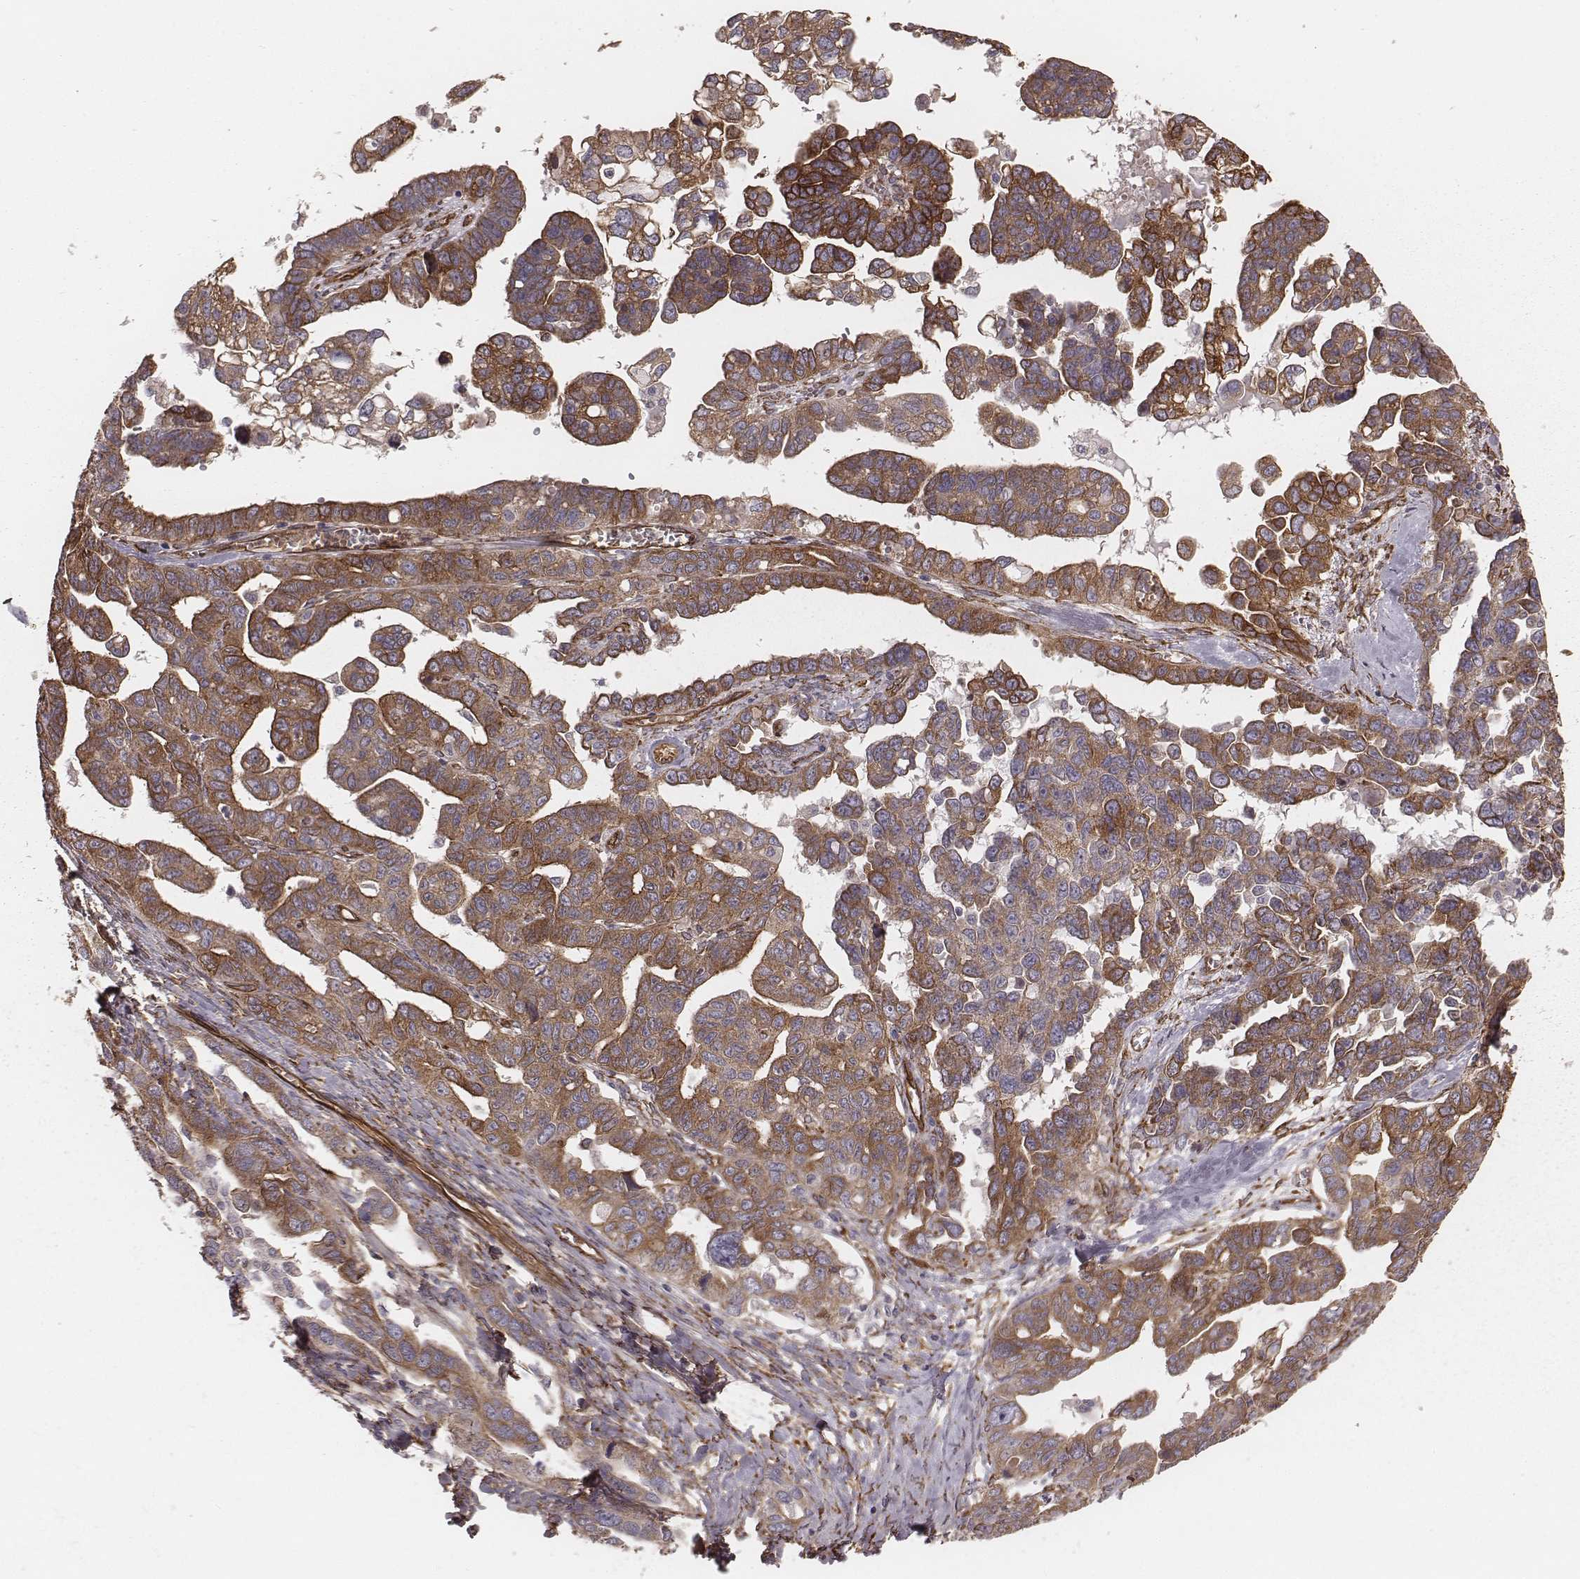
{"staining": {"intensity": "moderate", "quantity": ">75%", "location": "cytoplasmic/membranous"}, "tissue": "ovarian cancer", "cell_type": "Tumor cells", "image_type": "cancer", "snomed": [{"axis": "morphology", "description": "Cystadenocarcinoma, serous, NOS"}, {"axis": "topography", "description": "Ovary"}], "caption": "Approximately >75% of tumor cells in serous cystadenocarcinoma (ovarian) reveal moderate cytoplasmic/membranous protein staining as visualized by brown immunohistochemical staining.", "gene": "PALMD", "patient": {"sex": "female", "age": 69}}